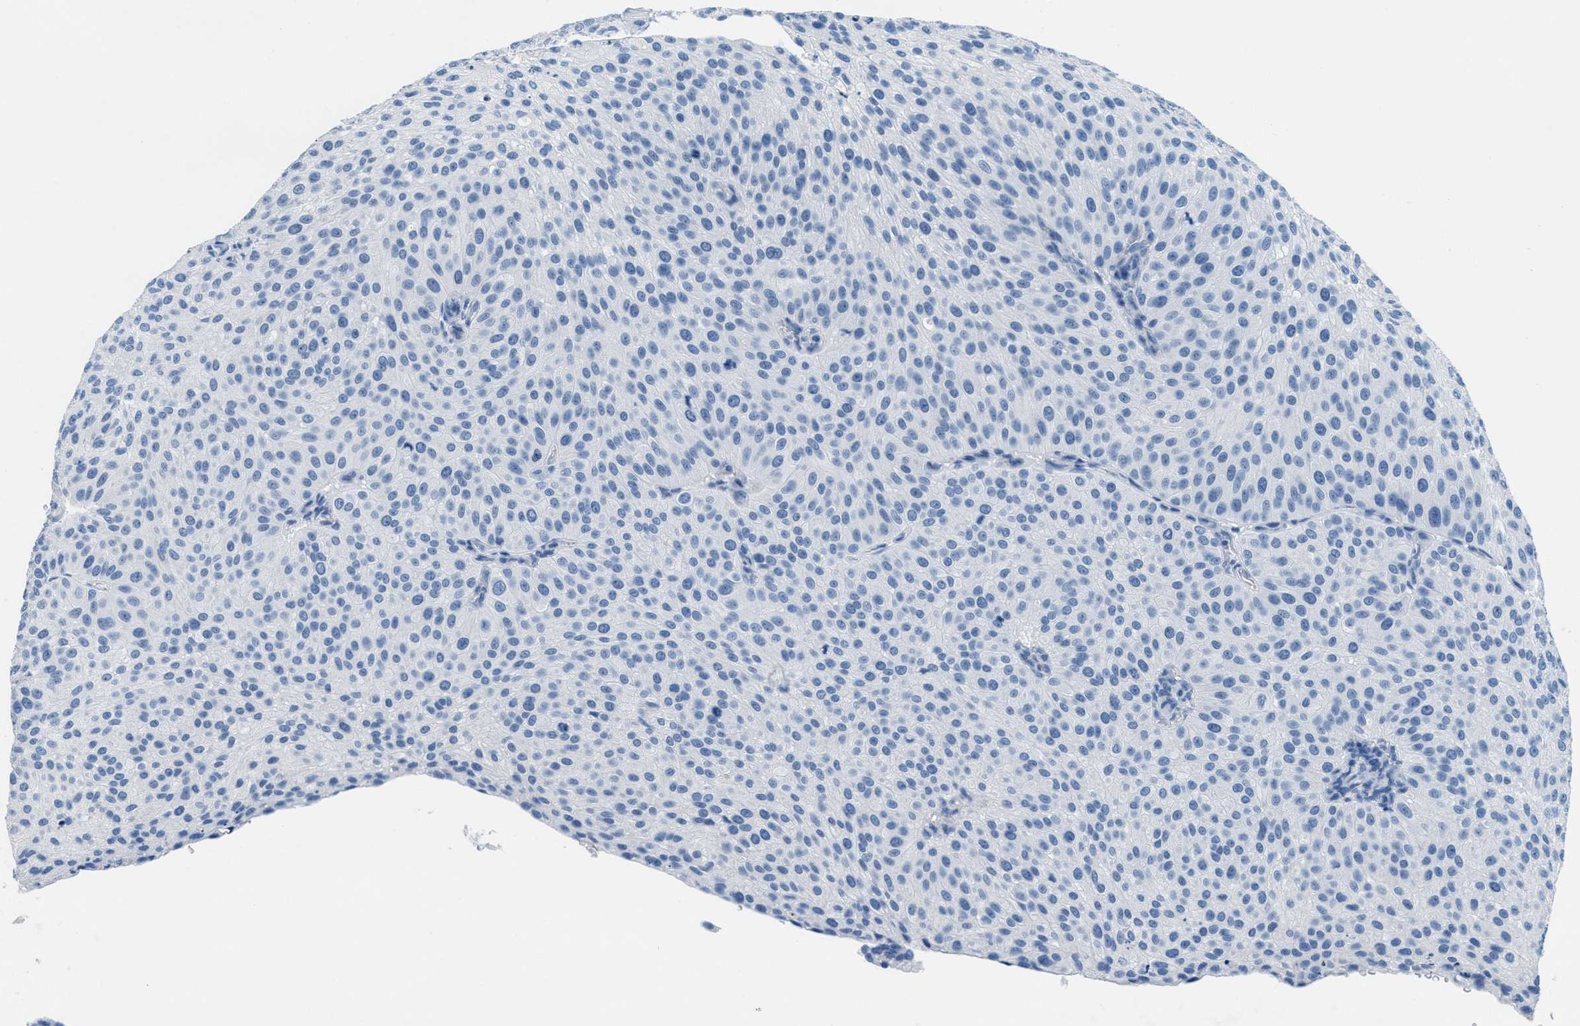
{"staining": {"intensity": "negative", "quantity": "none", "location": "none"}, "tissue": "urothelial cancer", "cell_type": "Tumor cells", "image_type": "cancer", "snomed": [{"axis": "morphology", "description": "Urothelial carcinoma, Low grade"}, {"axis": "topography", "description": "Smooth muscle"}, {"axis": "topography", "description": "Urinary bladder"}], "caption": "Tumor cells are negative for brown protein staining in urothelial cancer.", "gene": "MGARP", "patient": {"sex": "male", "age": 60}}